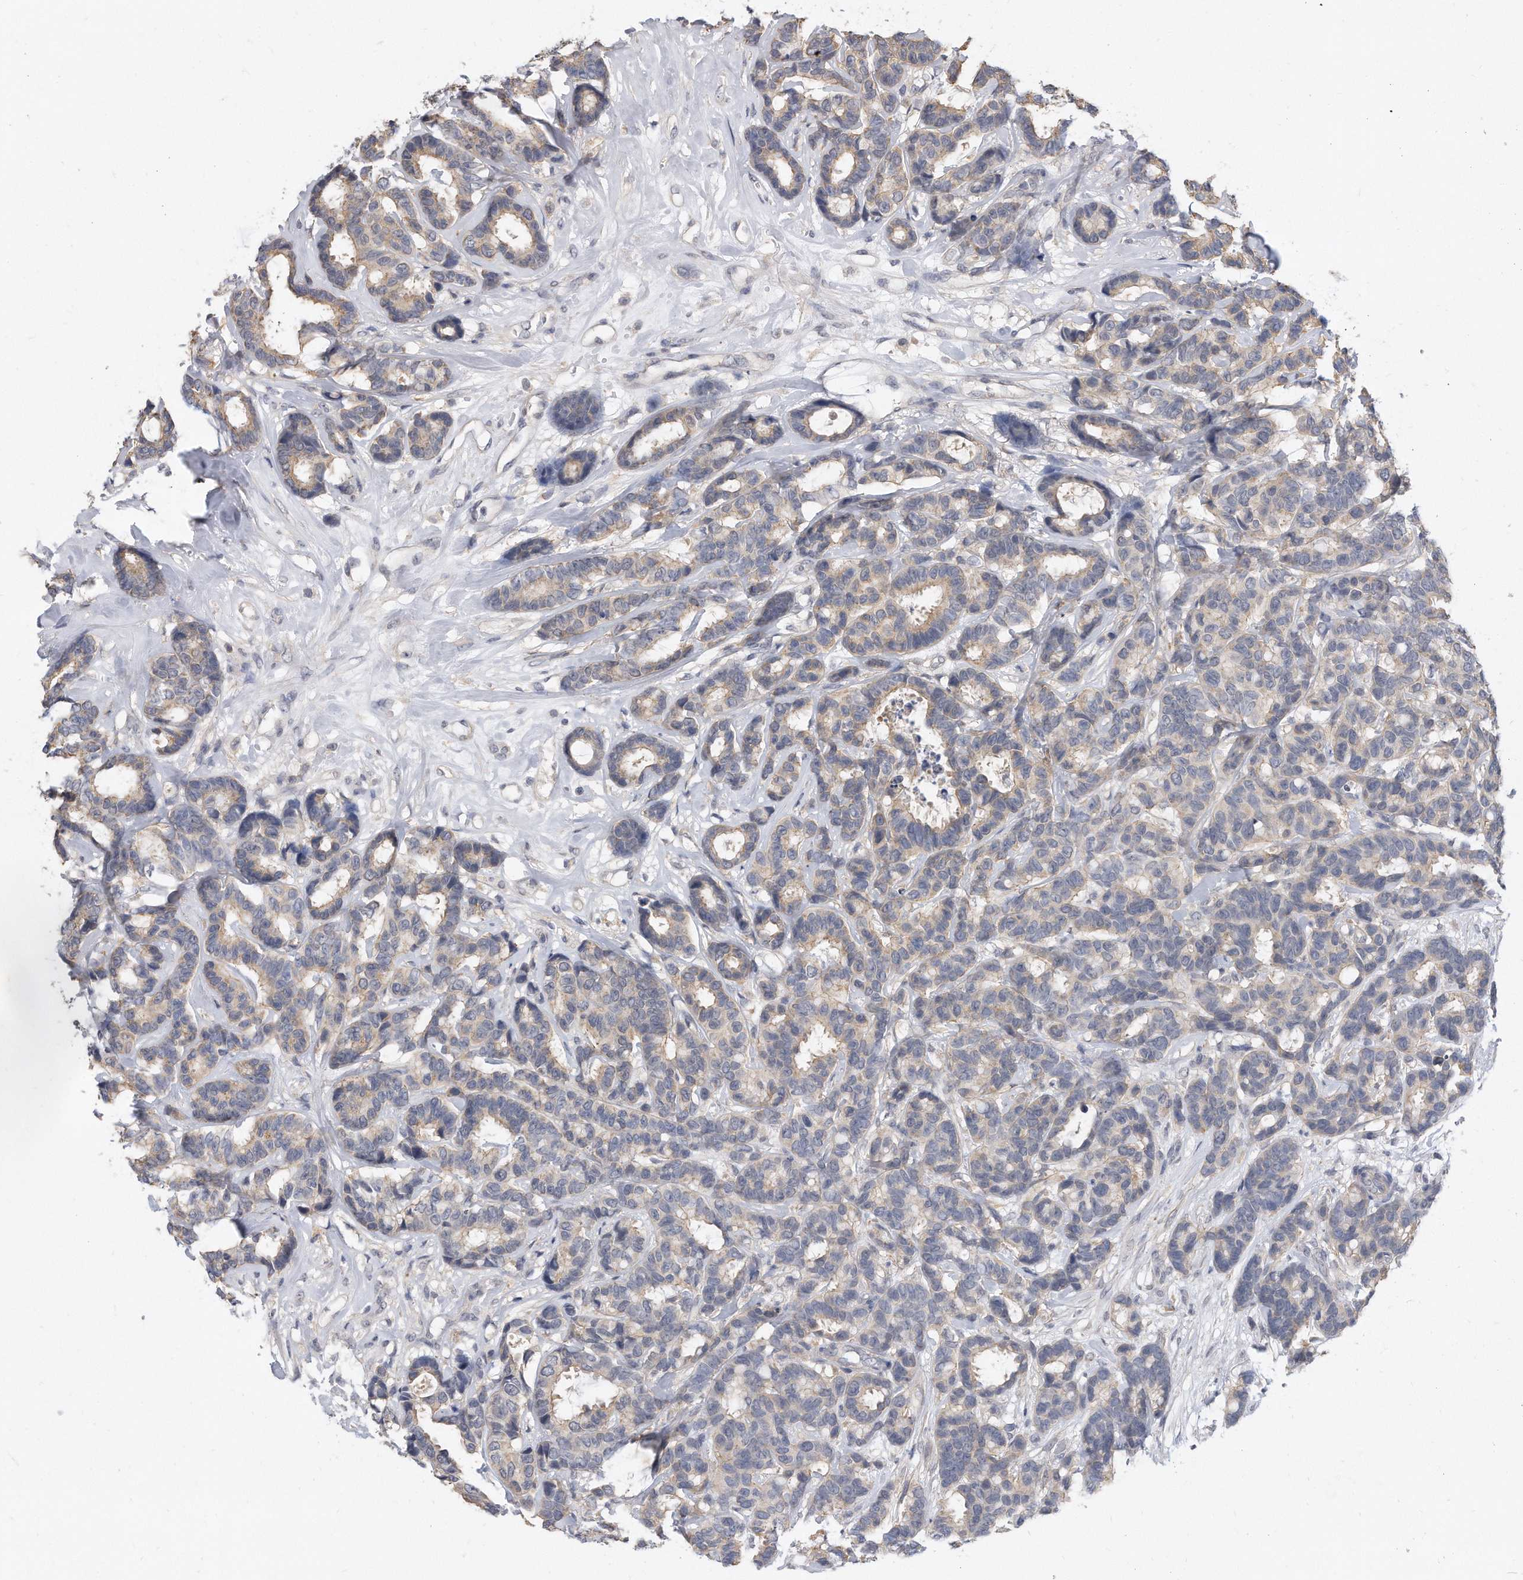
{"staining": {"intensity": "weak", "quantity": "<25%", "location": "cytoplasmic/membranous"}, "tissue": "breast cancer", "cell_type": "Tumor cells", "image_type": "cancer", "snomed": [{"axis": "morphology", "description": "Duct carcinoma"}, {"axis": "topography", "description": "Breast"}], "caption": "A high-resolution photomicrograph shows IHC staining of breast cancer (intraductal carcinoma), which demonstrates no significant positivity in tumor cells. (Brightfield microscopy of DAB immunohistochemistry (IHC) at high magnification).", "gene": "TCP1", "patient": {"sex": "female", "age": 87}}